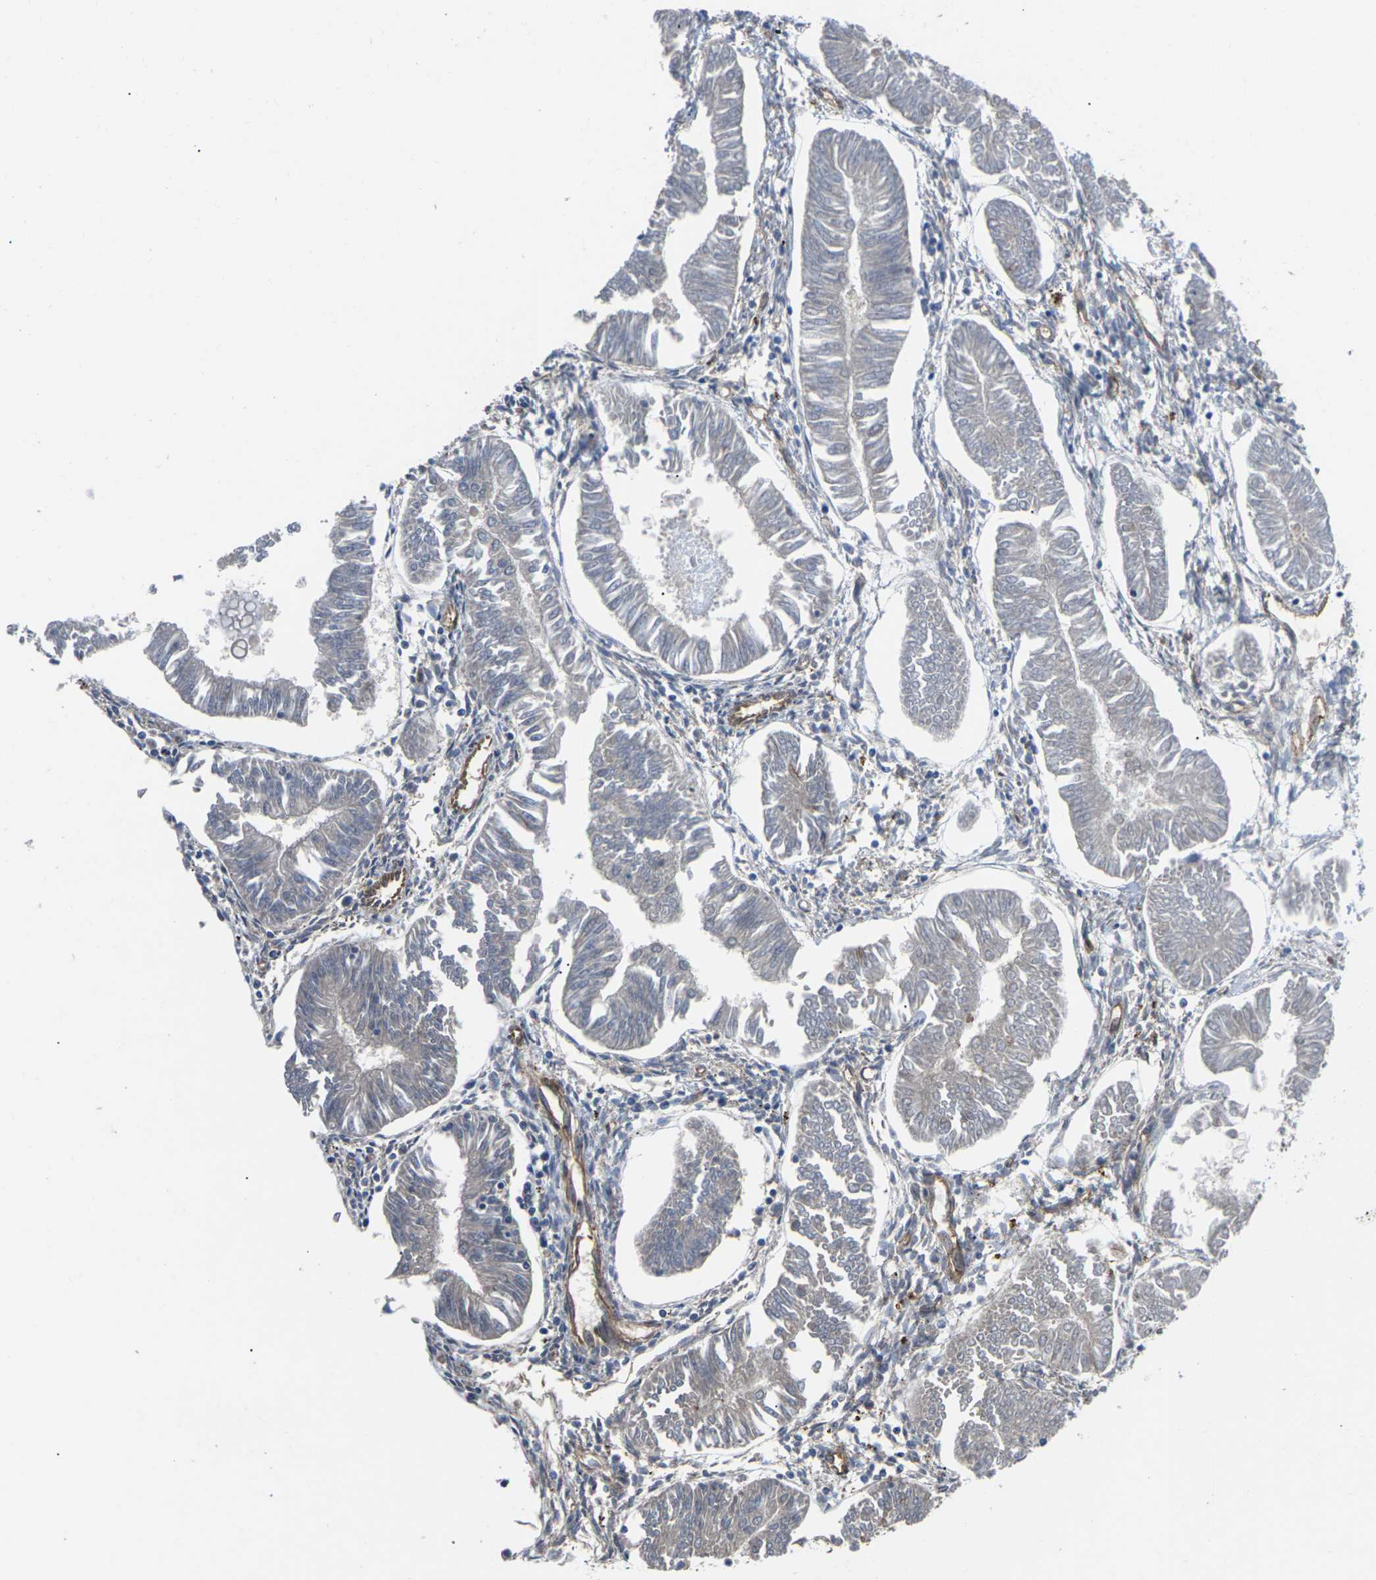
{"staining": {"intensity": "negative", "quantity": "none", "location": "none"}, "tissue": "endometrial cancer", "cell_type": "Tumor cells", "image_type": "cancer", "snomed": [{"axis": "morphology", "description": "Adenocarcinoma, NOS"}, {"axis": "topography", "description": "Endometrium"}], "caption": "A photomicrograph of endometrial cancer (adenocarcinoma) stained for a protein shows no brown staining in tumor cells.", "gene": "TIAM1", "patient": {"sex": "female", "age": 53}}